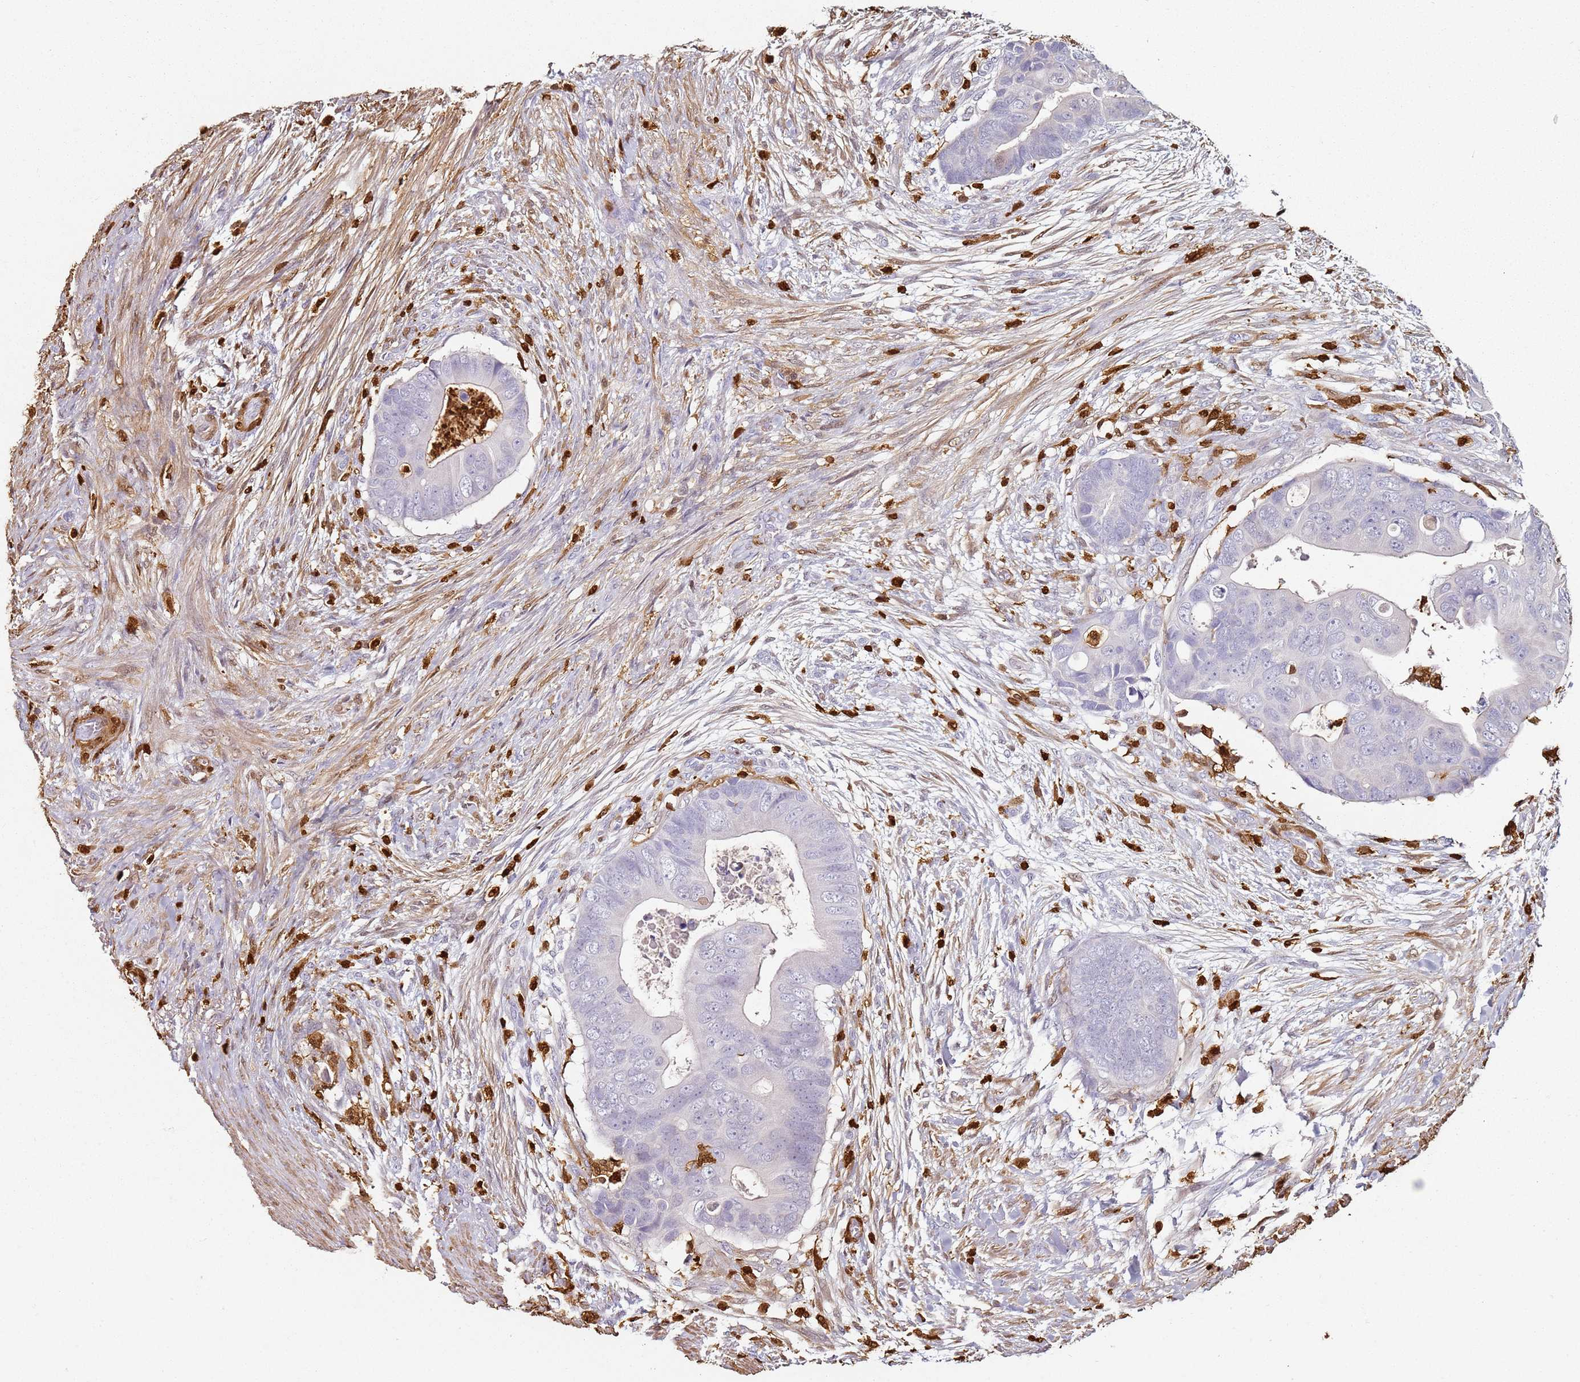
{"staining": {"intensity": "negative", "quantity": "none", "location": "none"}, "tissue": "colorectal cancer", "cell_type": "Tumor cells", "image_type": "cancer", "snomed": [{"axis": "morphology", "description": "Adenocarcinoma, NOS"}, {"axis": "topography", "description": "Rectum"}], "caption": "A high-resolution histopathology image shows immunohistochemistry staining of colorectal cancer, which exhibits no significant expression in tumor cells.", "gene": "S100A4", "patient": {"sex": "female", "age": 78}}